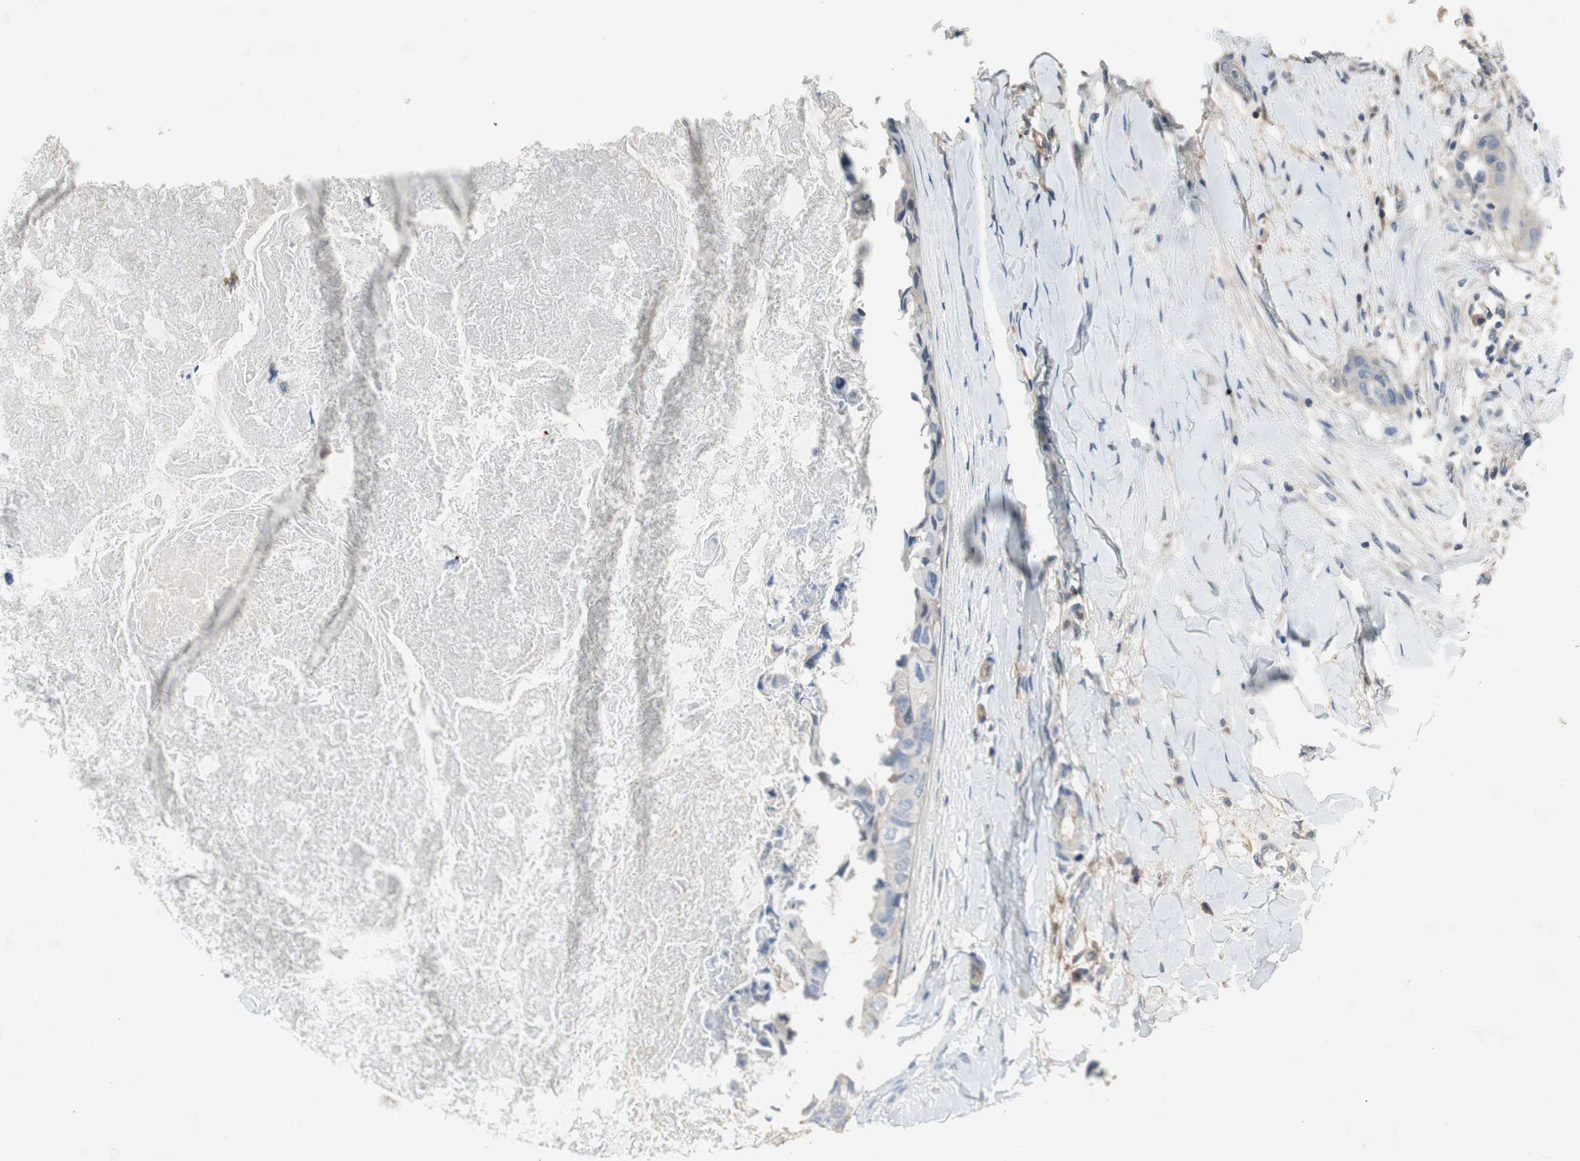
{"staining": {"intensity": "negative", "quantity": "none", "location": "none"}, "tissue": "breast cancer", "cell_type": "Tumor cells", "image_type": "cancer", "snomed": [{"axis": "morphology", "description": "Duct carcinoma"}, {"axis": "topography", "description": "Breast"}], "caption": "This is an IHC histopathology image of human infiltrating ductal carcinoma (breast). There is no expression in tumor cells.", "gene": "ALPL", "patient": {"sex": "female", "age": 40}}